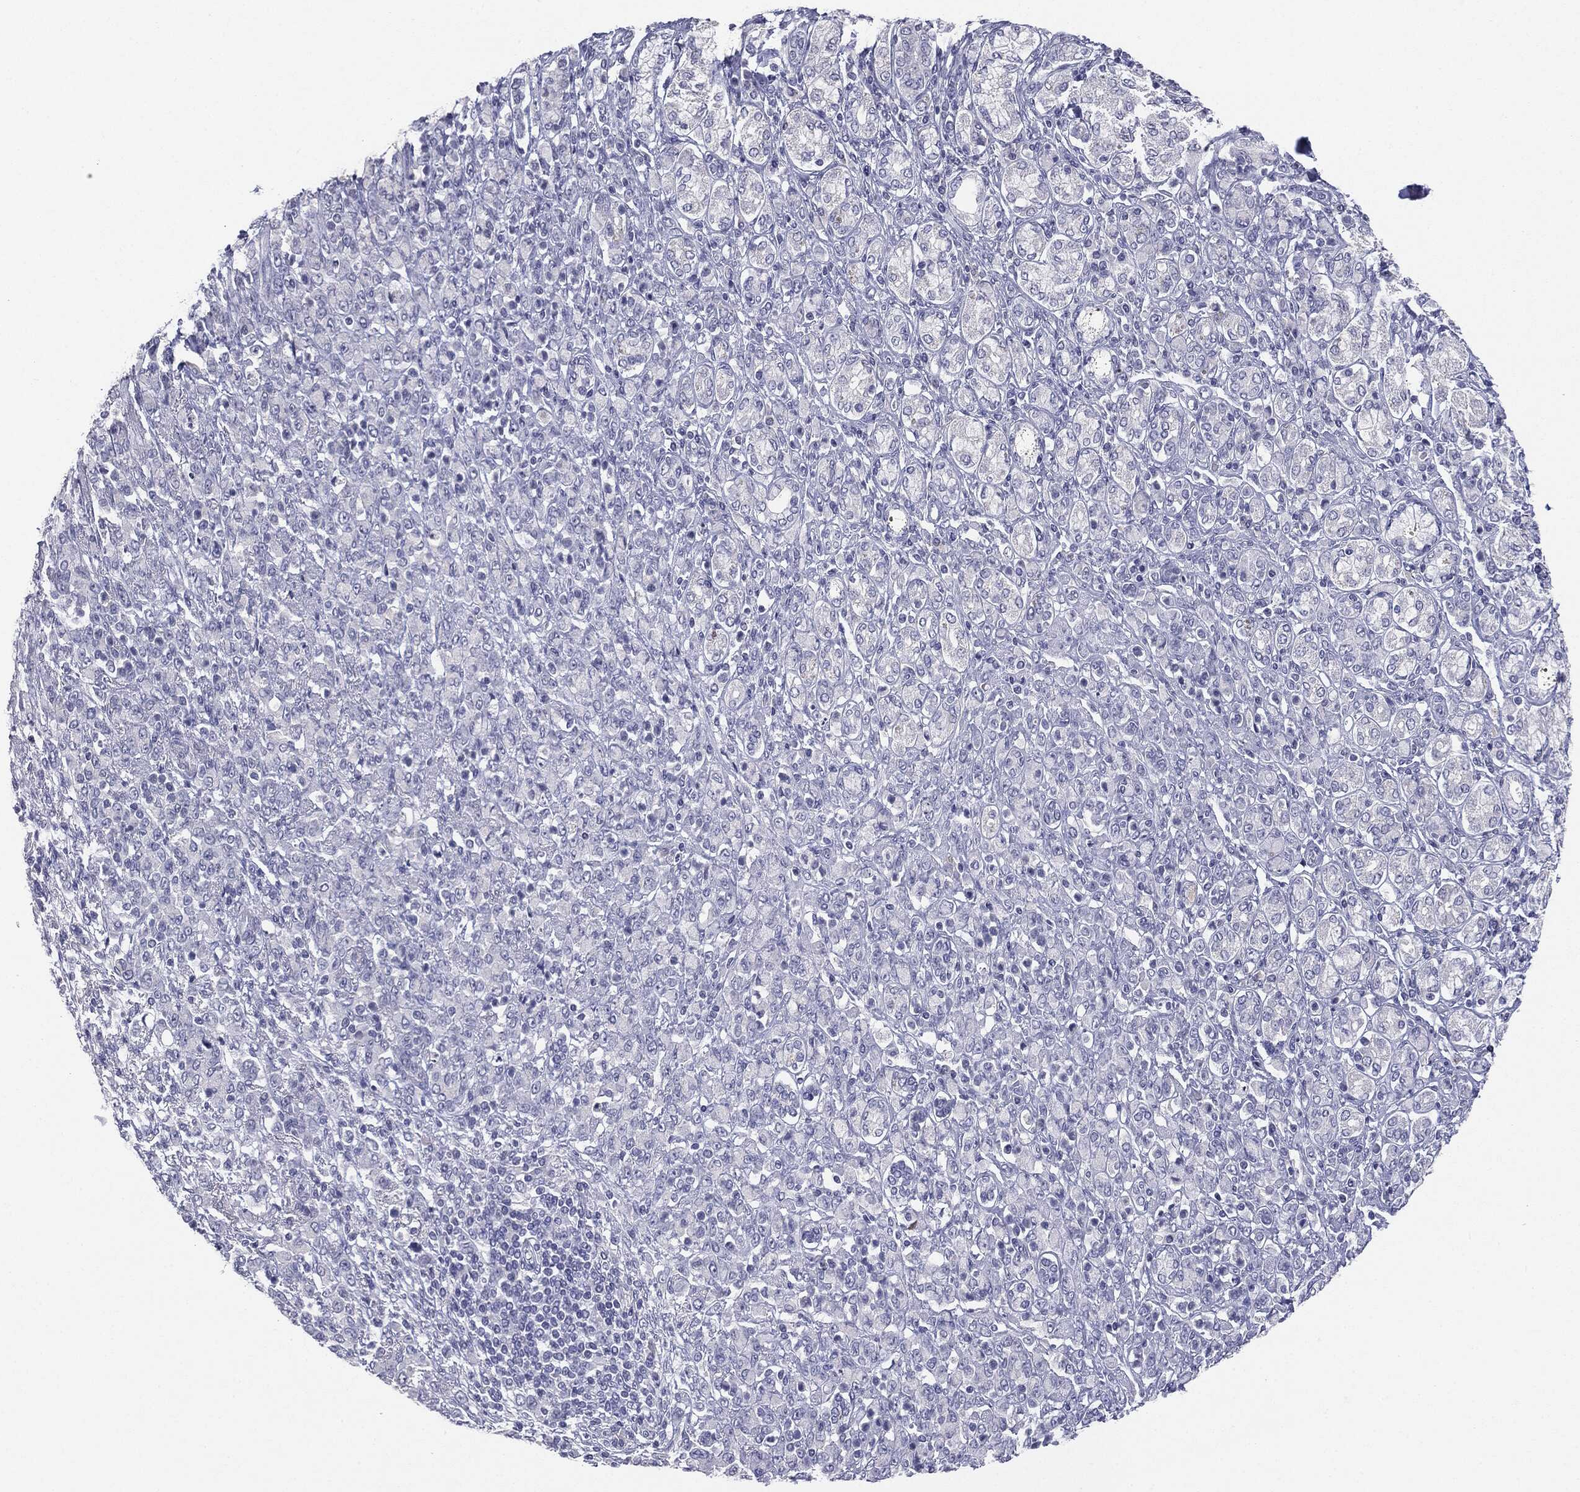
{"staining": {"intensity": "negative", "quantity": "none", "location": "none"}, "tissue": "stomach cancer", "cell_type": "Tumor cells", "image_type": "cancer", "snomed": [{"axis": "morphology", "description": "Normal tissue, NOS"}, {"axis": "morphology", "description": "Adenocarcinoma, NOS"}, {"axis": "topography", "description": "Stomach"}], "caption": "High magnification brightfield microscopy of stomach adenocarcinoma stained with DAB (brown) and counterstained with hematoxylin (blue): tumor cells show no significant staining.", "gene": "SERPINB4", "patient": {"sex": "female", "age": 79}}